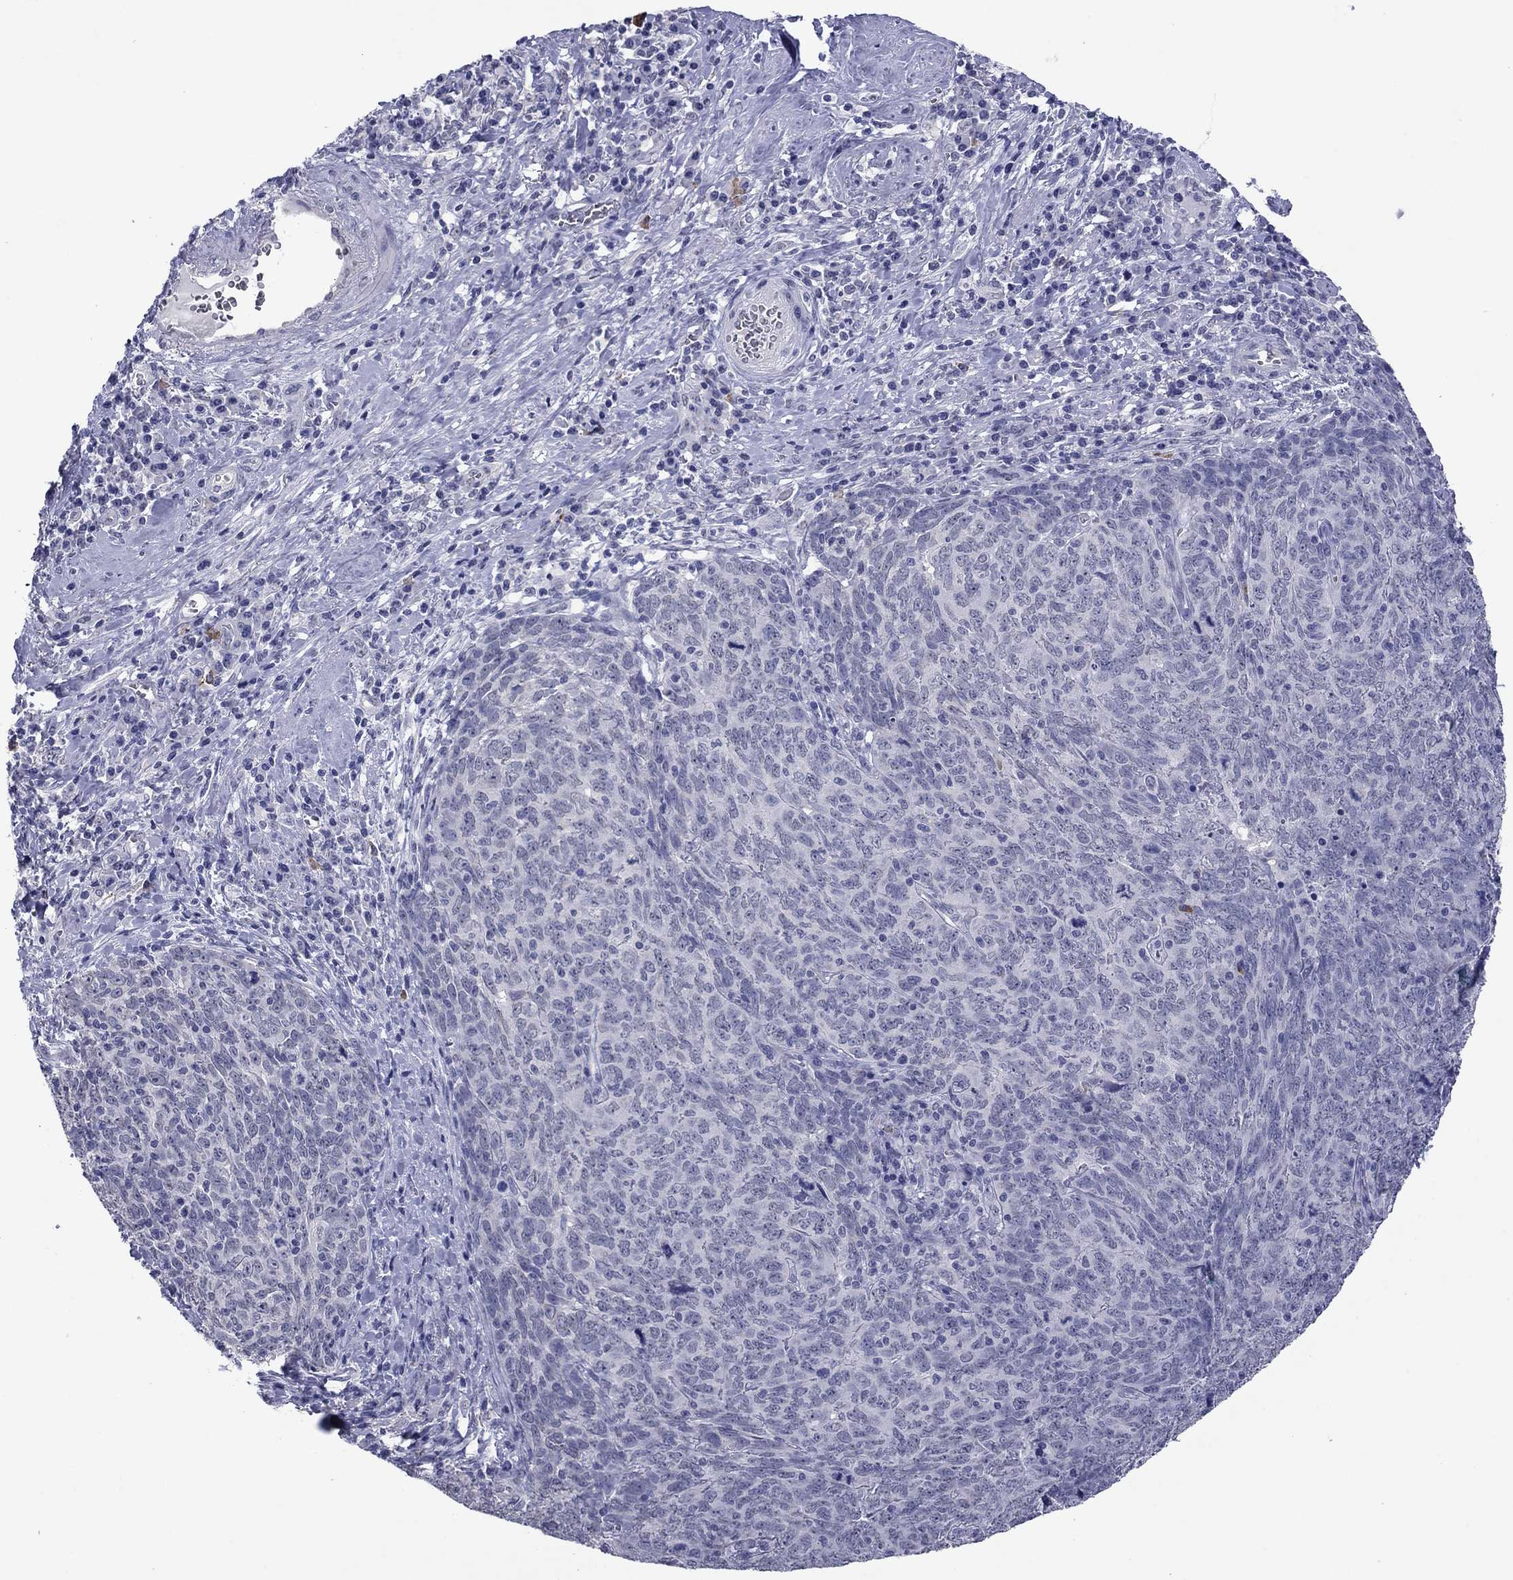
{"staining": {"intensity": "negative", "quantity": "none", "location": "none"}, "tissue": "skin cancer", "cell_type": "Tumor cells", "image_type": "cancer", "snomed": [{"axis": "morphology", "description": "Squamous cell carcinoma, NOS"}, {"axis": "topography", "description": "Skin"}, {"axis": "topography", "description": "Anal"}], "caption": "Tumor cells show no significant protein positivity in skin cancer (squamous cell carcinoma). (IHC, brightfield microscopy, high magnification).", "gene": "HAO1", "patient": {"sex": "female", "age": 51}}